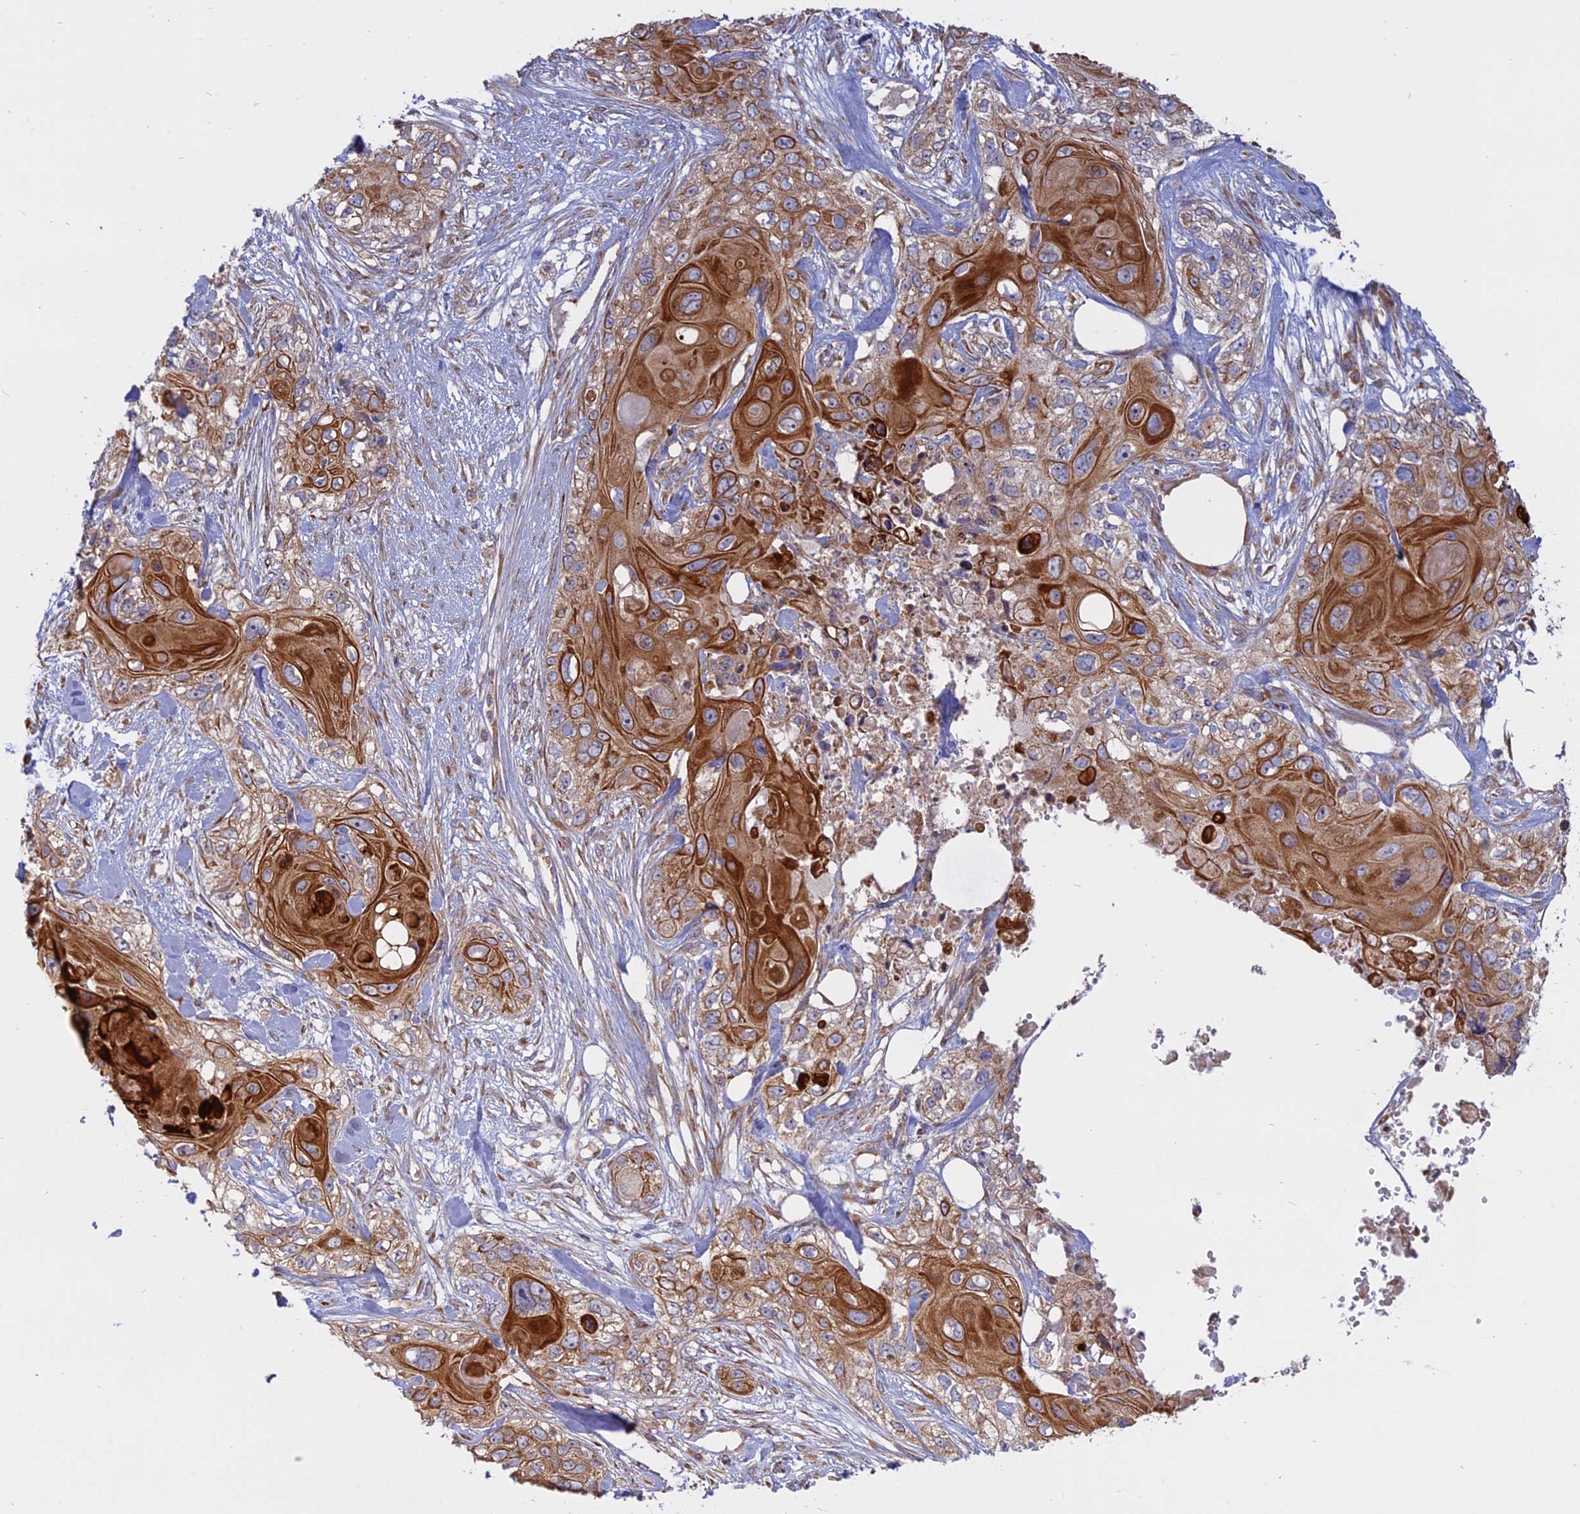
{"staining": {"intensity": "strong", "quantity": ">75%", "location": "cytoplasmic/membranous"}, "tissue": "skin cancer", "cell_type": "Tumor cells", "image_type": "cancer", "snomed": [{"axis": "morphology", "description": "Normal tissue, NOS"}, {"axis": "morphology", "description": "Squamous cell carcinoma, NOS"}, {"axis": "topography", "description": "Skin"}], "caption": "Immunohistochemical staining of human skin cancer reveals high levels of strong cytoplasmic/membranous protein positivity in about >75% of tumor cells. The staining was performed using DAB, with brown indicating positive protein expression. Nuclei are stained blue with hematoxylin.", "gene": "TMEM208", "patient": {"sex": "male", "age": 72}}